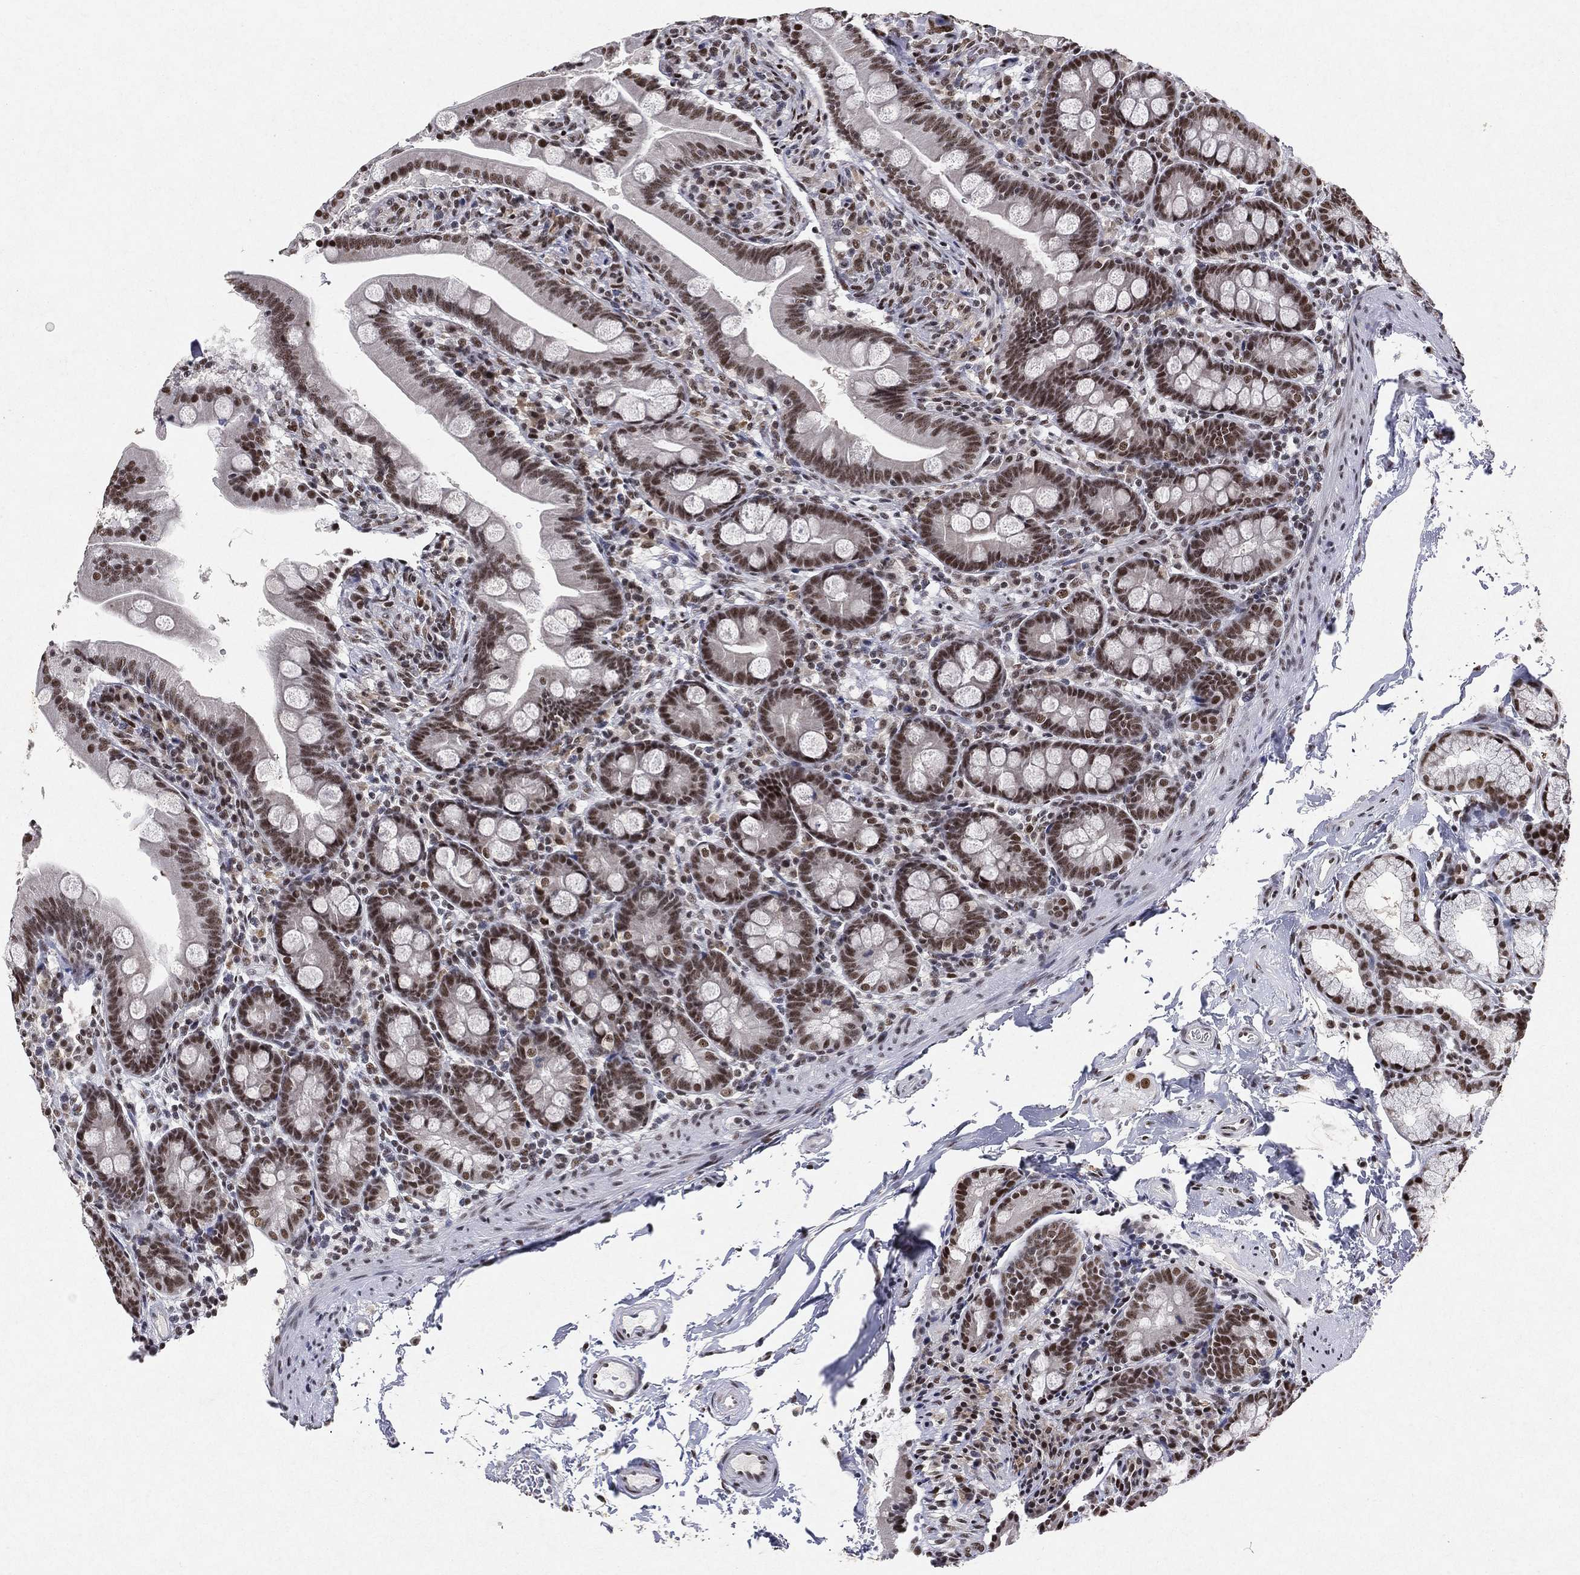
{"staining": {"intensity": "strong", "quantity": ">75%", "location": "nuclear"}, "tissue": "small intestine", "cell_type": "Glandular cells", "image_type": "normal", "snomed": [{"axis": "morphology", "description": "Normal tissue, NOS"}, {"axis": "topography", "description": "Small intestine"}], "caption": "Protein expression analysis of unremarkable human small intestine reveals strong nuclear expression in approximately >75% of glandular cells. (brown staining indicates protein expression, while blue staining denotes nuclei).", "gene": "DDX27", "patient": {"sex": "female", "age": 44}}